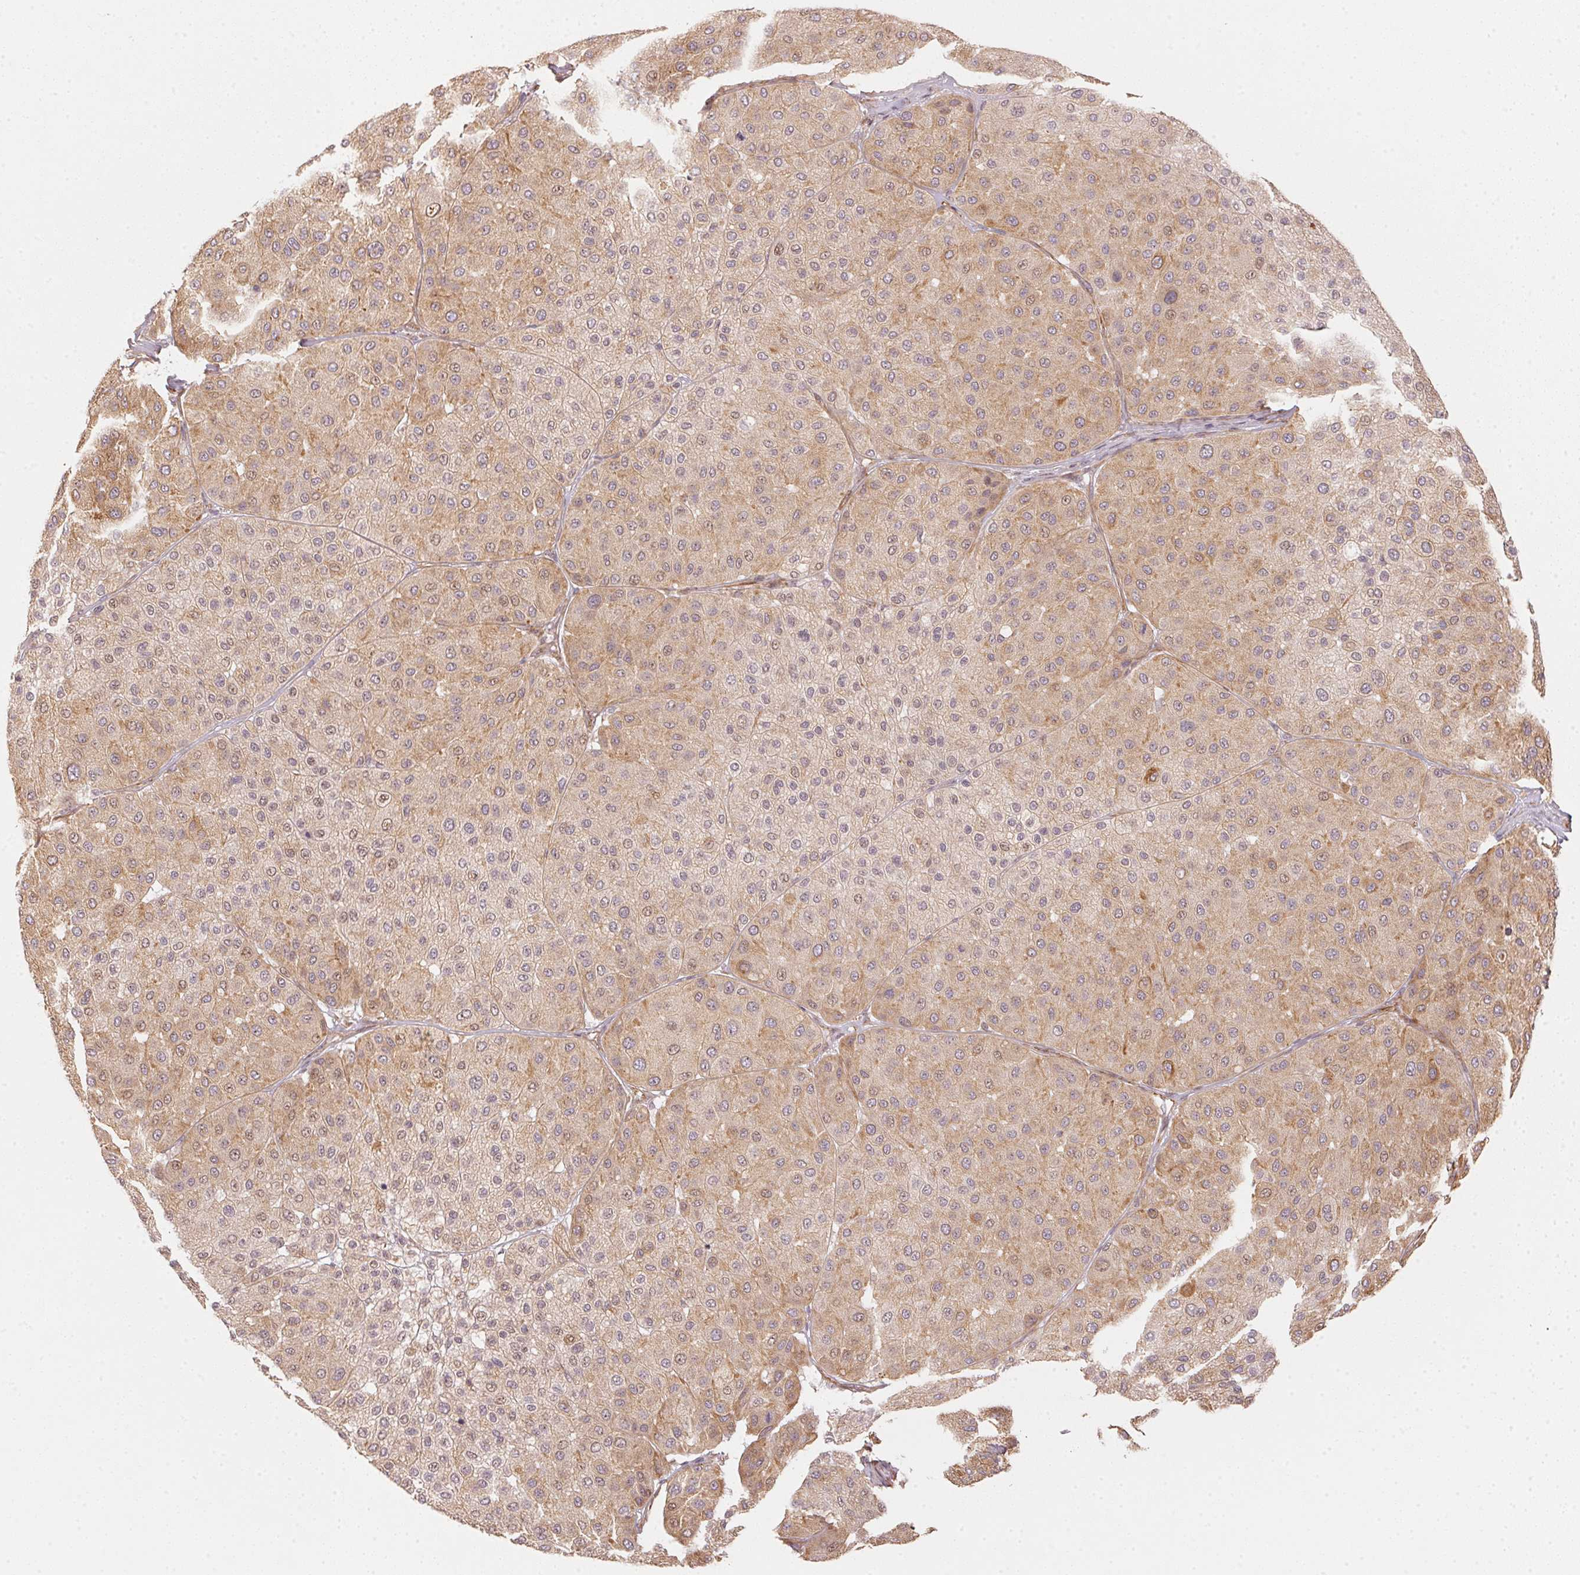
{"staining": {"intensity": "moderate", "quantity": ">75%", "location": "cytoplasmic/membranous"}, "tissue": "melanoma", "cell_type": "Tumor cells", "image_type": "cancer", "snomed": [{"axis": "morphology", "description": "Malignant melanoma, Metastatic site"}, {"axis": "topography", "description": "Smooth muscle"}], "caption": "Tumor cells display medium levels of moderate cytoplasmic/membranous positivity in approximately >75% of cells in human malignant melanoma (metastatic site). Using DAB (3,3'-diaminobenzidine) (brown) and hematoxylin (blue) stains, captured at high magnification using brightfield microscopy.", "gene": "FOXR2", "patient": {"sex": "male", "age": 41}}